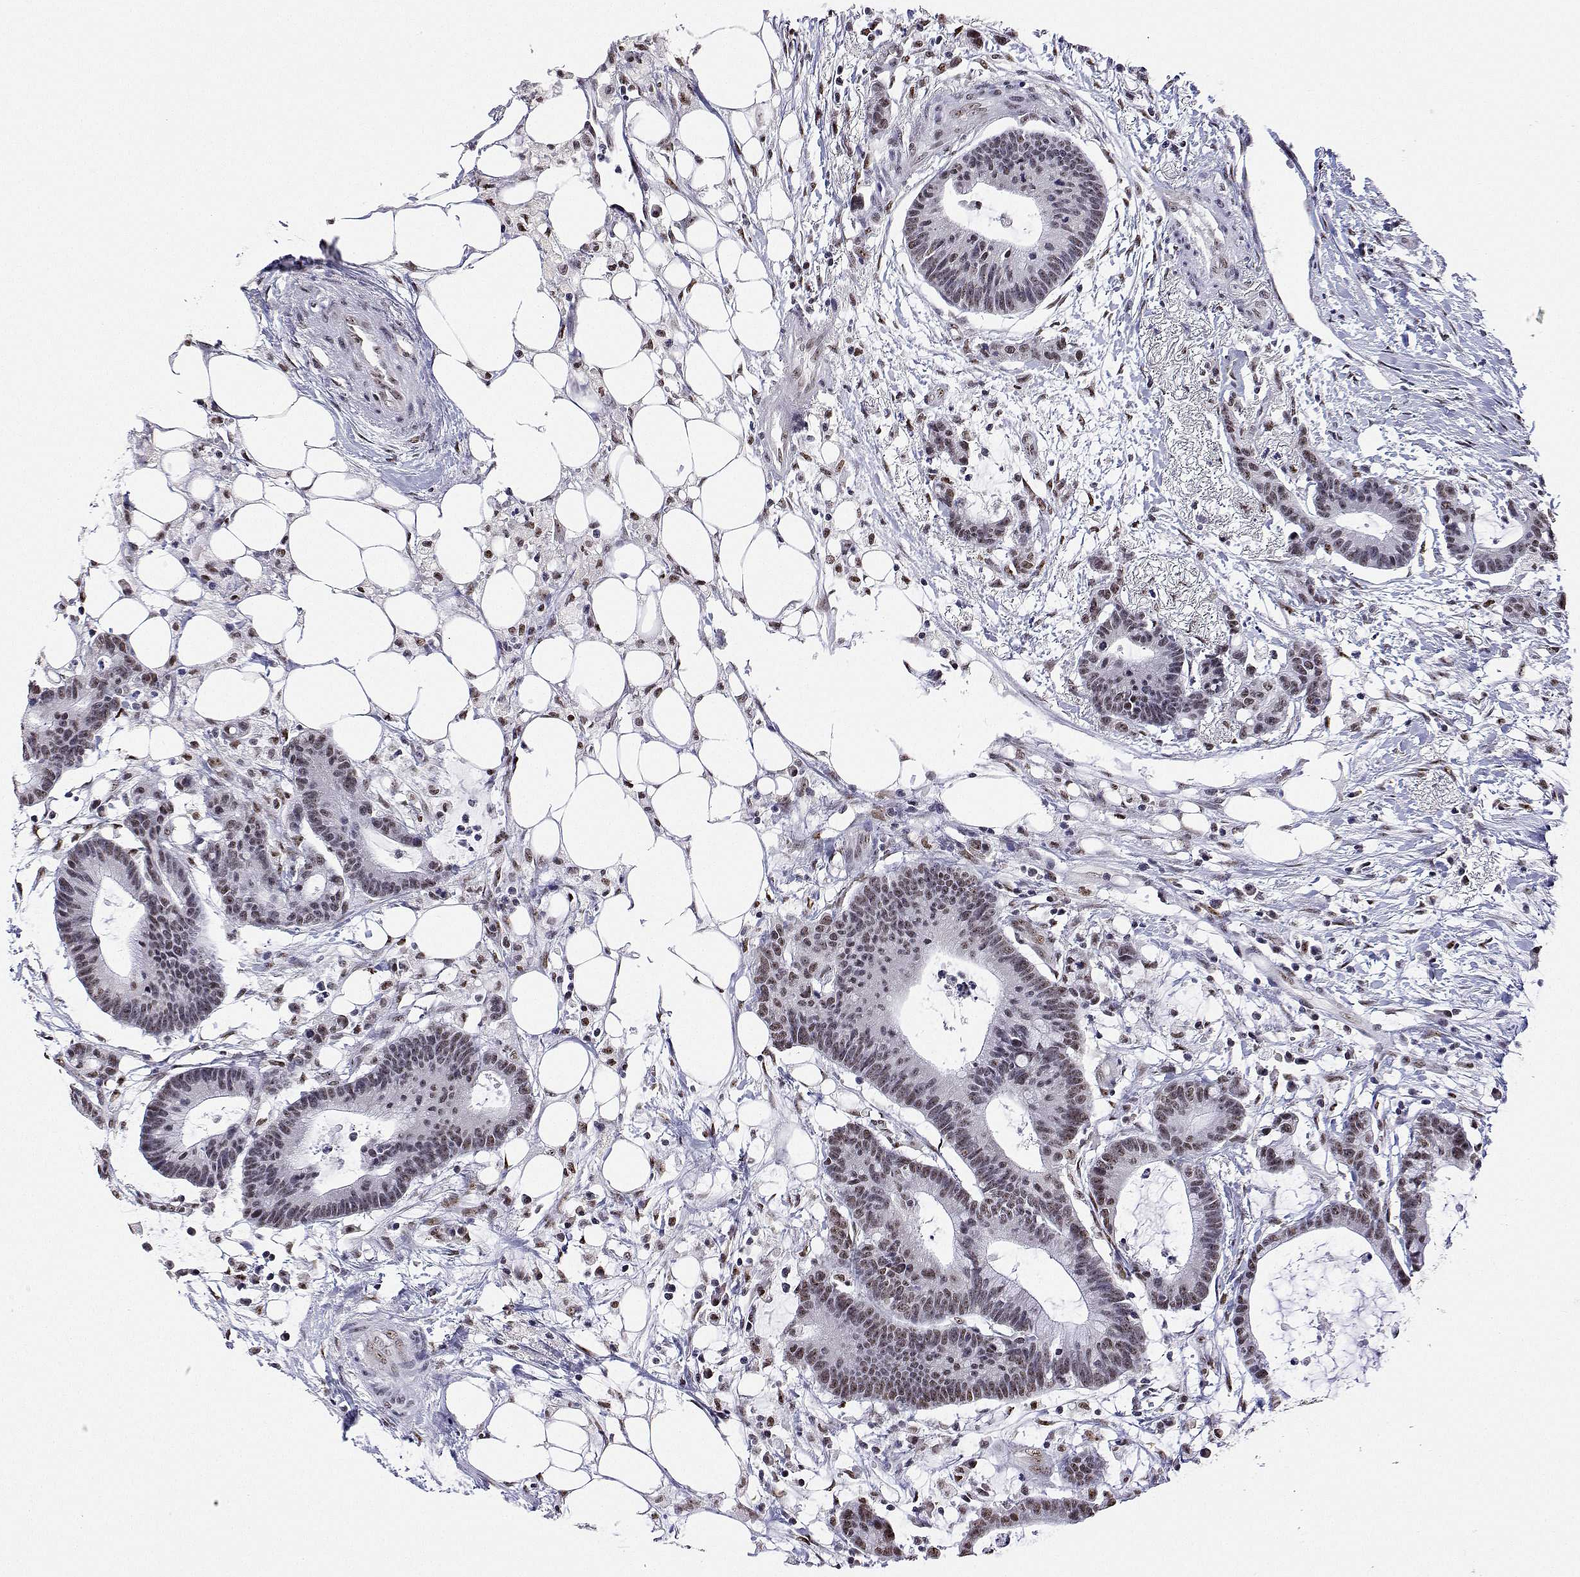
{"staining": {"intensity": "weak", "quantity": ">75%", "location": "nuclear"}, "tissue": "colorectal cancer", "cell_type": "Tumor cells", "image_type": "cancer", "snomed": [{"axis": "morphology", "description": "Adenocarcinoma, NOS"}, {"axis": "topography", "description": "Colon"}], "caption": "This image displays immunohistochemistry (IHC) staining of human adenocarcinoma (colorectal), with low weak nuclear expression in approximately >75% of tumor cells.", "gene": "ADAR", "patient": {"sex": "female", "age": 67}}